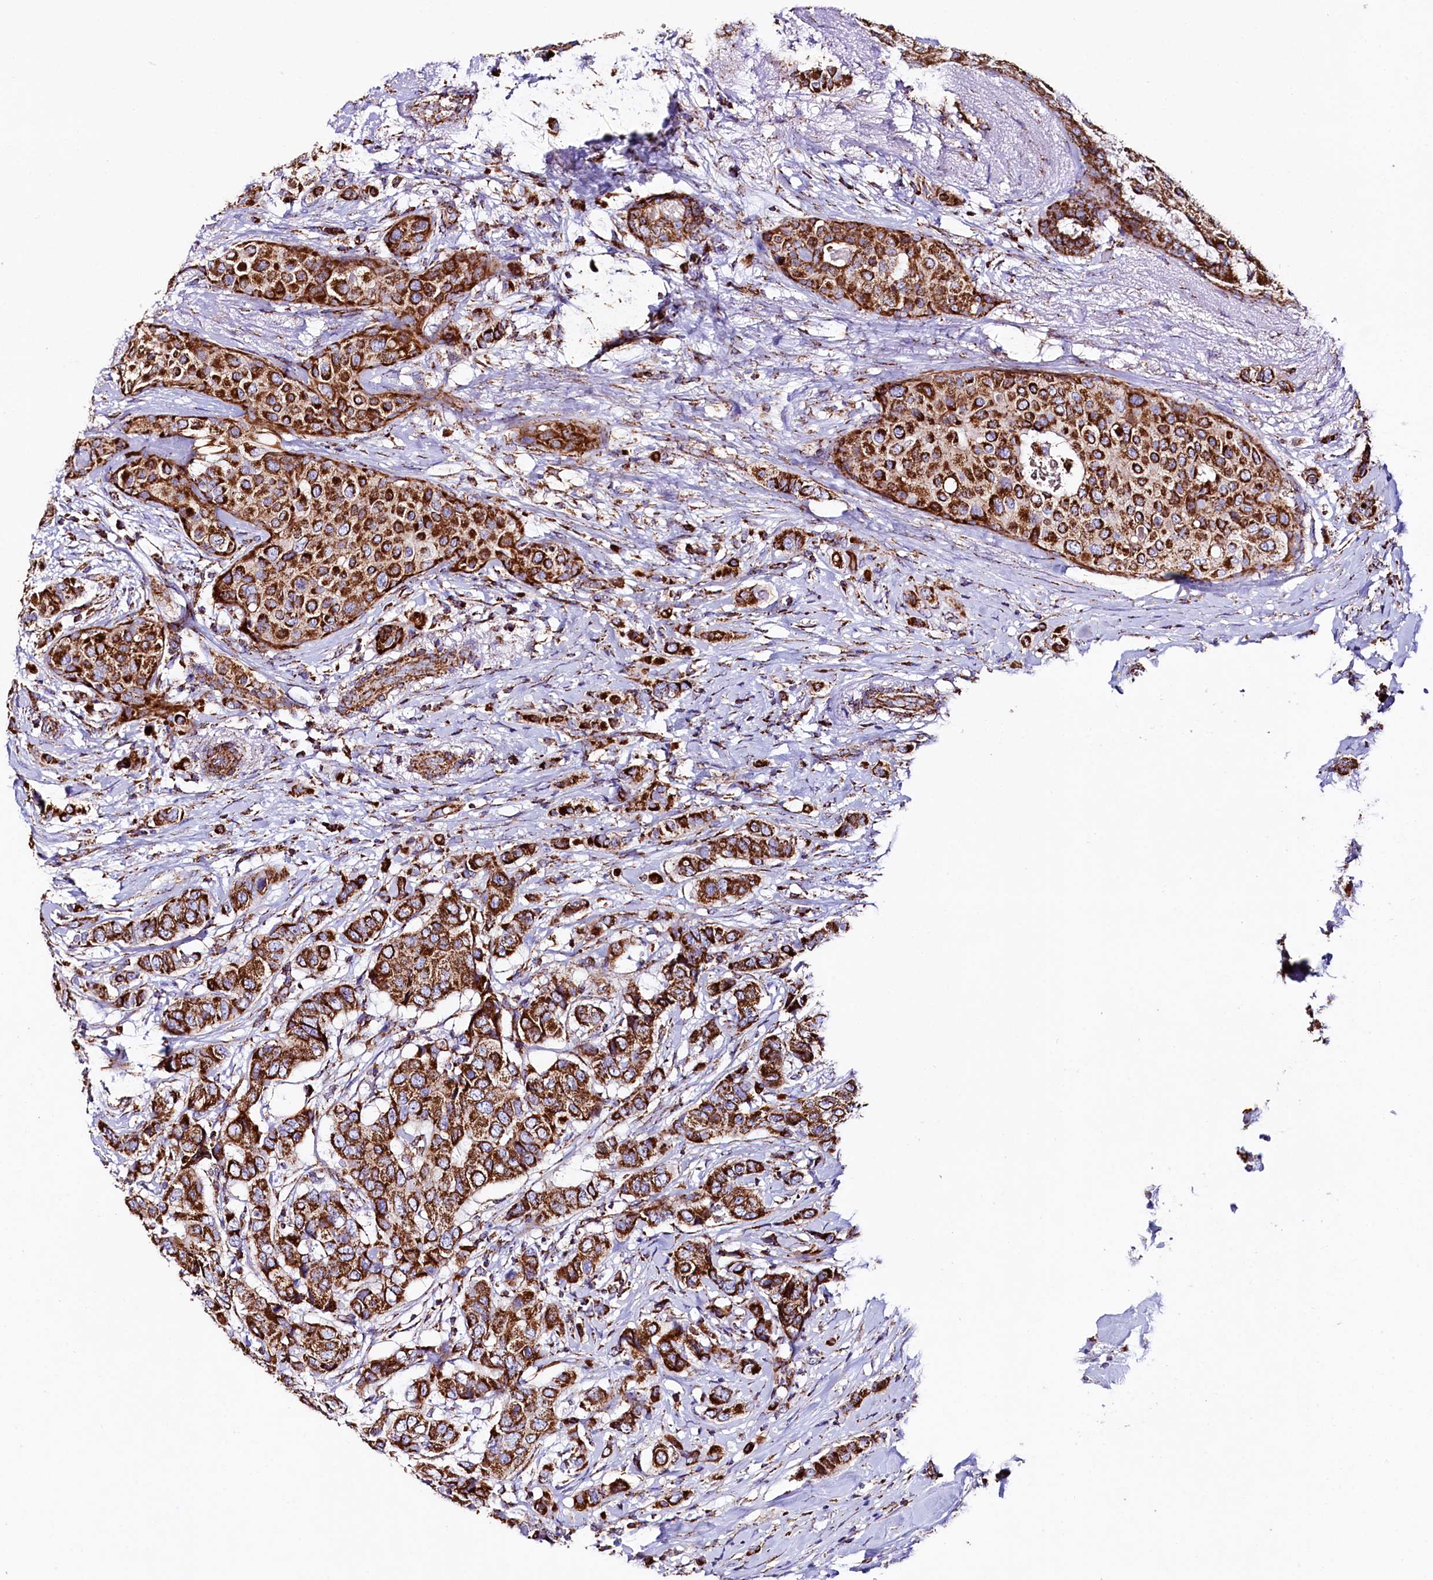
{"staining": {"intensity": "strong", "quantity": ">75%", "location": "cytoplasmic/membranous"}, "tissue": "breast cancer", "cell_type": "Tumor cells", "image_type": "cancer", "snomed": [{"axis": "morphology", "description": "Lobular carcinoma"}, {"axis": "topography", "description": "Breast"}], "caption": "Immunohistochemistry (IHC) of human breast cancer exhibits high levels of strong cytoplasmic/membranous positivity in approximately >75% of tumor cells.", "gene": "APLP2", "patient": {"sex": "female", "age": 51}}